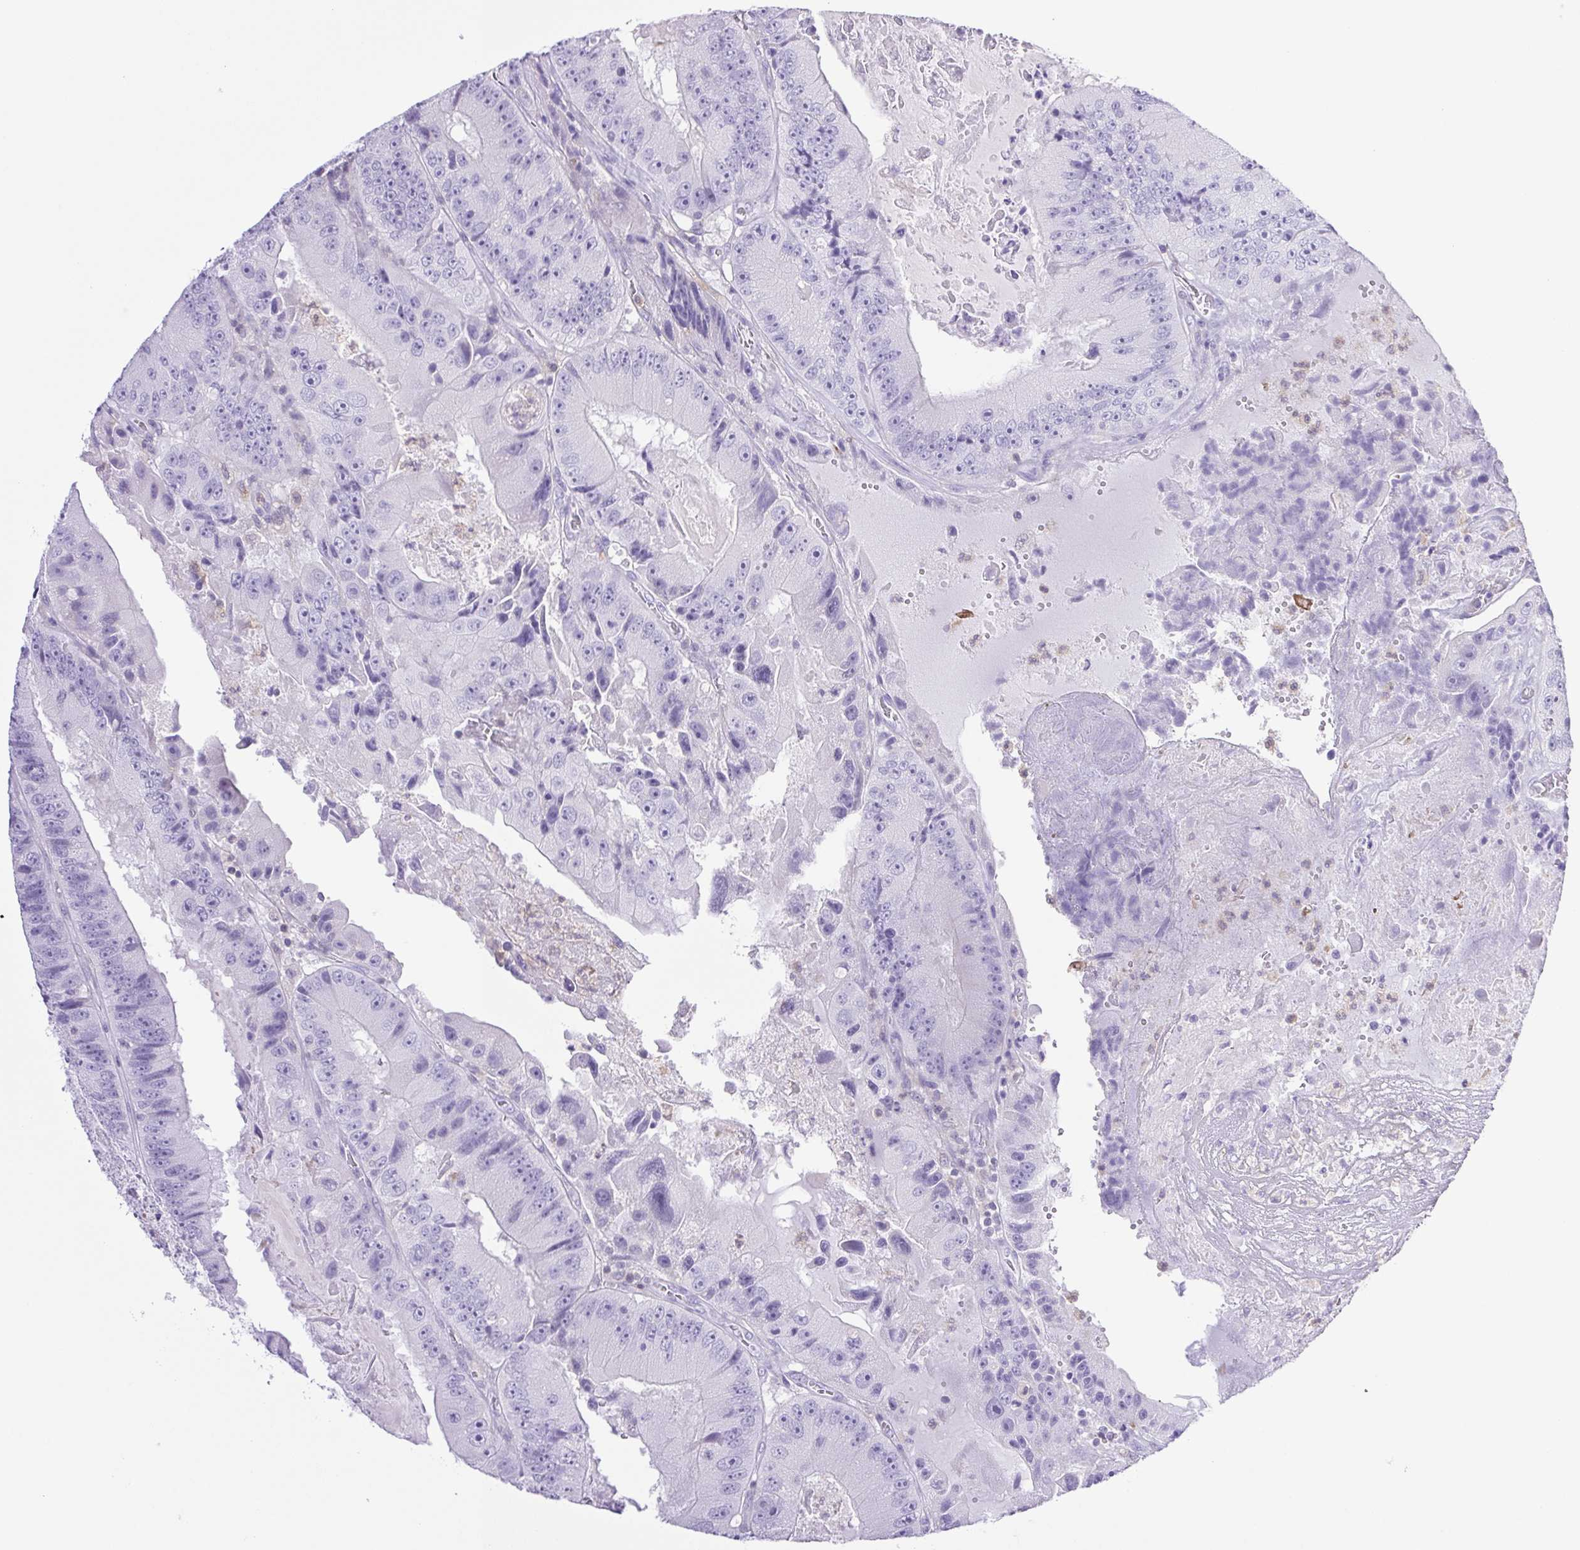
{"staining": {"intensity": "negative", "quantity": "none", "location": "none"}, "tissue": "colorectal cancer", "cell_type": "Tumor cells", "image_type": "cancer", "snomed": [{"axis": "morphology", "description": "Adenocarcinoma, NOS"}, {"axis": "topography", "description": "Colon"}], "caption": "Protein analysis of colorectal cancer shows no significant staining in tumor cells.", "gene": "SYNPR", "patient": {"sex": "female", "age": 86}}